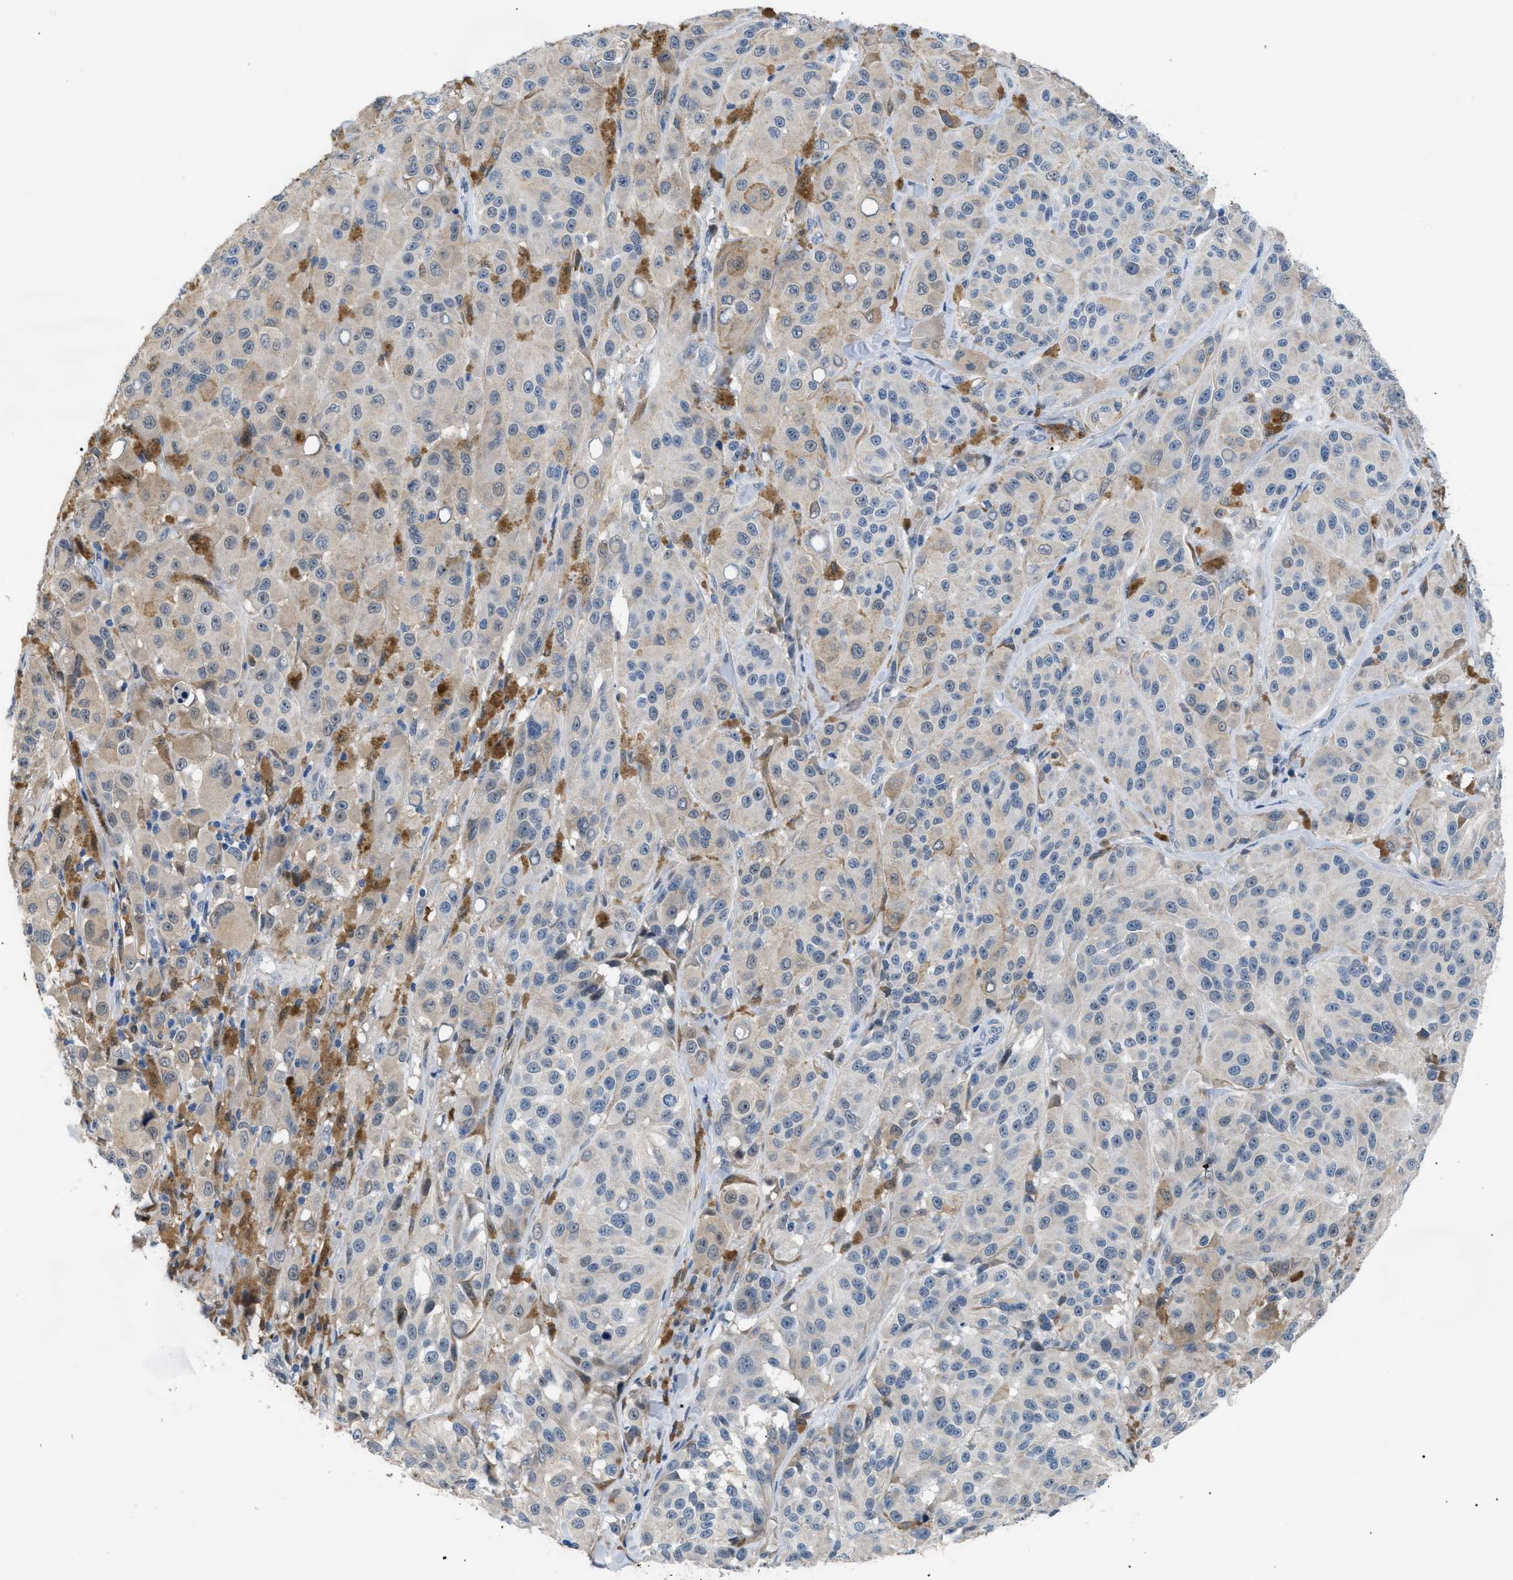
{"staining": {"intensity": "weak", "quantity": "25%-75%", "location": "cytoplasmic/membranous"}, "tissue": "melanoma", "cell_type": "Tumor cells", "image_type": "cancer", "snomed": [{"axis": "morphology", "description": "Malignant melanoma, NOS"}, {"axis": "topography", "description": "Skin"}], "caption": "Tumor cells show weak cytoplasmic/membranous staining in approximately 25%-75% of cells in malignant melanoma. The staining was performed using DAB to visualize the protein expression in brown, while the nuclei were stained in blue with hematoxylin (Magnification: 20x).", "gene": "AKR1A1", "patient": {"sex": "male", "age": 84}}